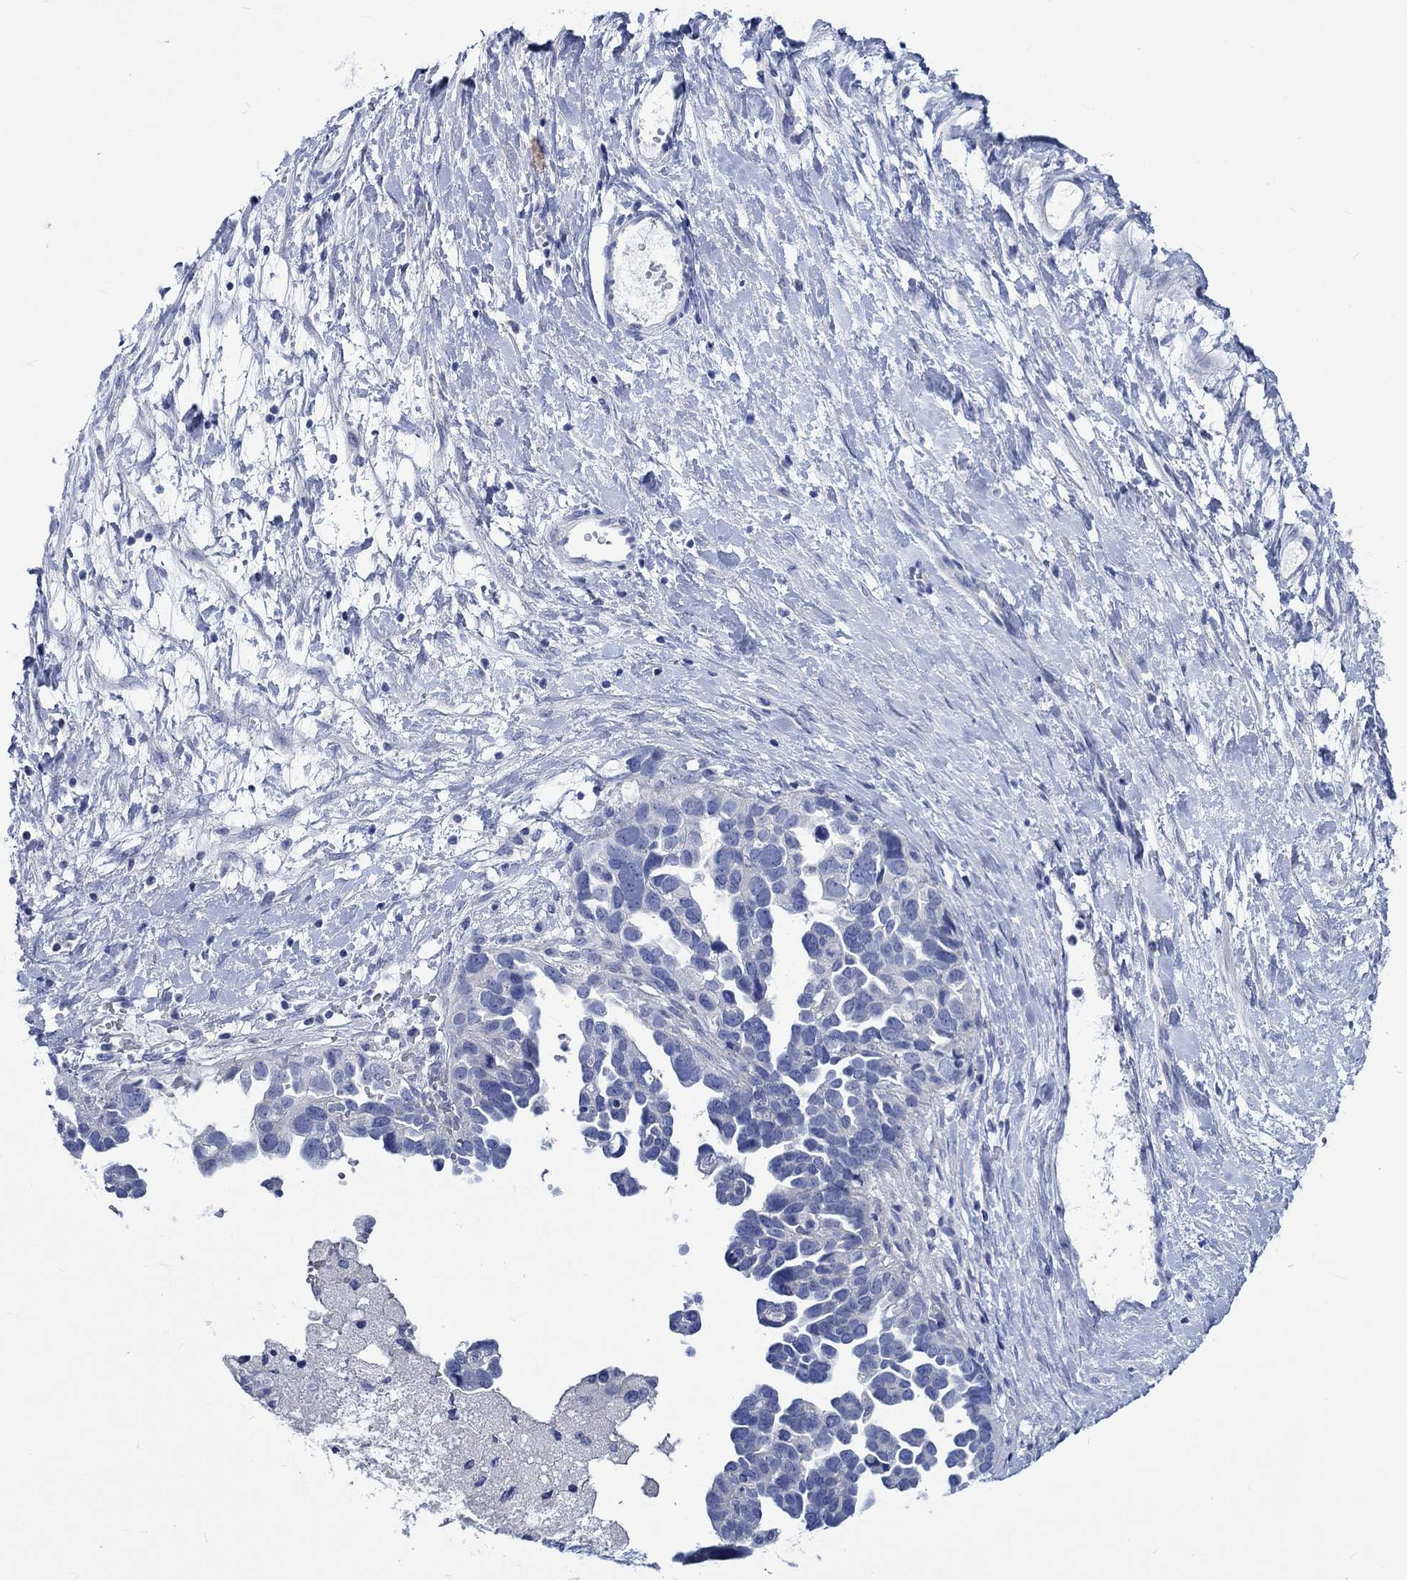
{"staining": {"intensity": "negative", "quantity": "none", "location": "none"}, "tissue": "ovarian cancer", "cell_type": "Tumor cells", "image_type": "cancer", "snomed": [{"axis": "morphology", "description": "Cystadenocarcinoma, serous, NOS"}, {"axis": "topography", "description": "Ovary"}], "caption": "DAB (3,3'-diaminobenzidine) immunohistochemical staining of human ovarian cancer shows no significant expression in tumor cells. The staining was performed using DAB (3,3'-diaminobenzidine) to visualize the protein expression in brown, while the nuclei were stained in blue with hematoxylin (Magnification: 20x).", "gene": "PTPRN2", "patient": {"sex": "female", "age": 54}}